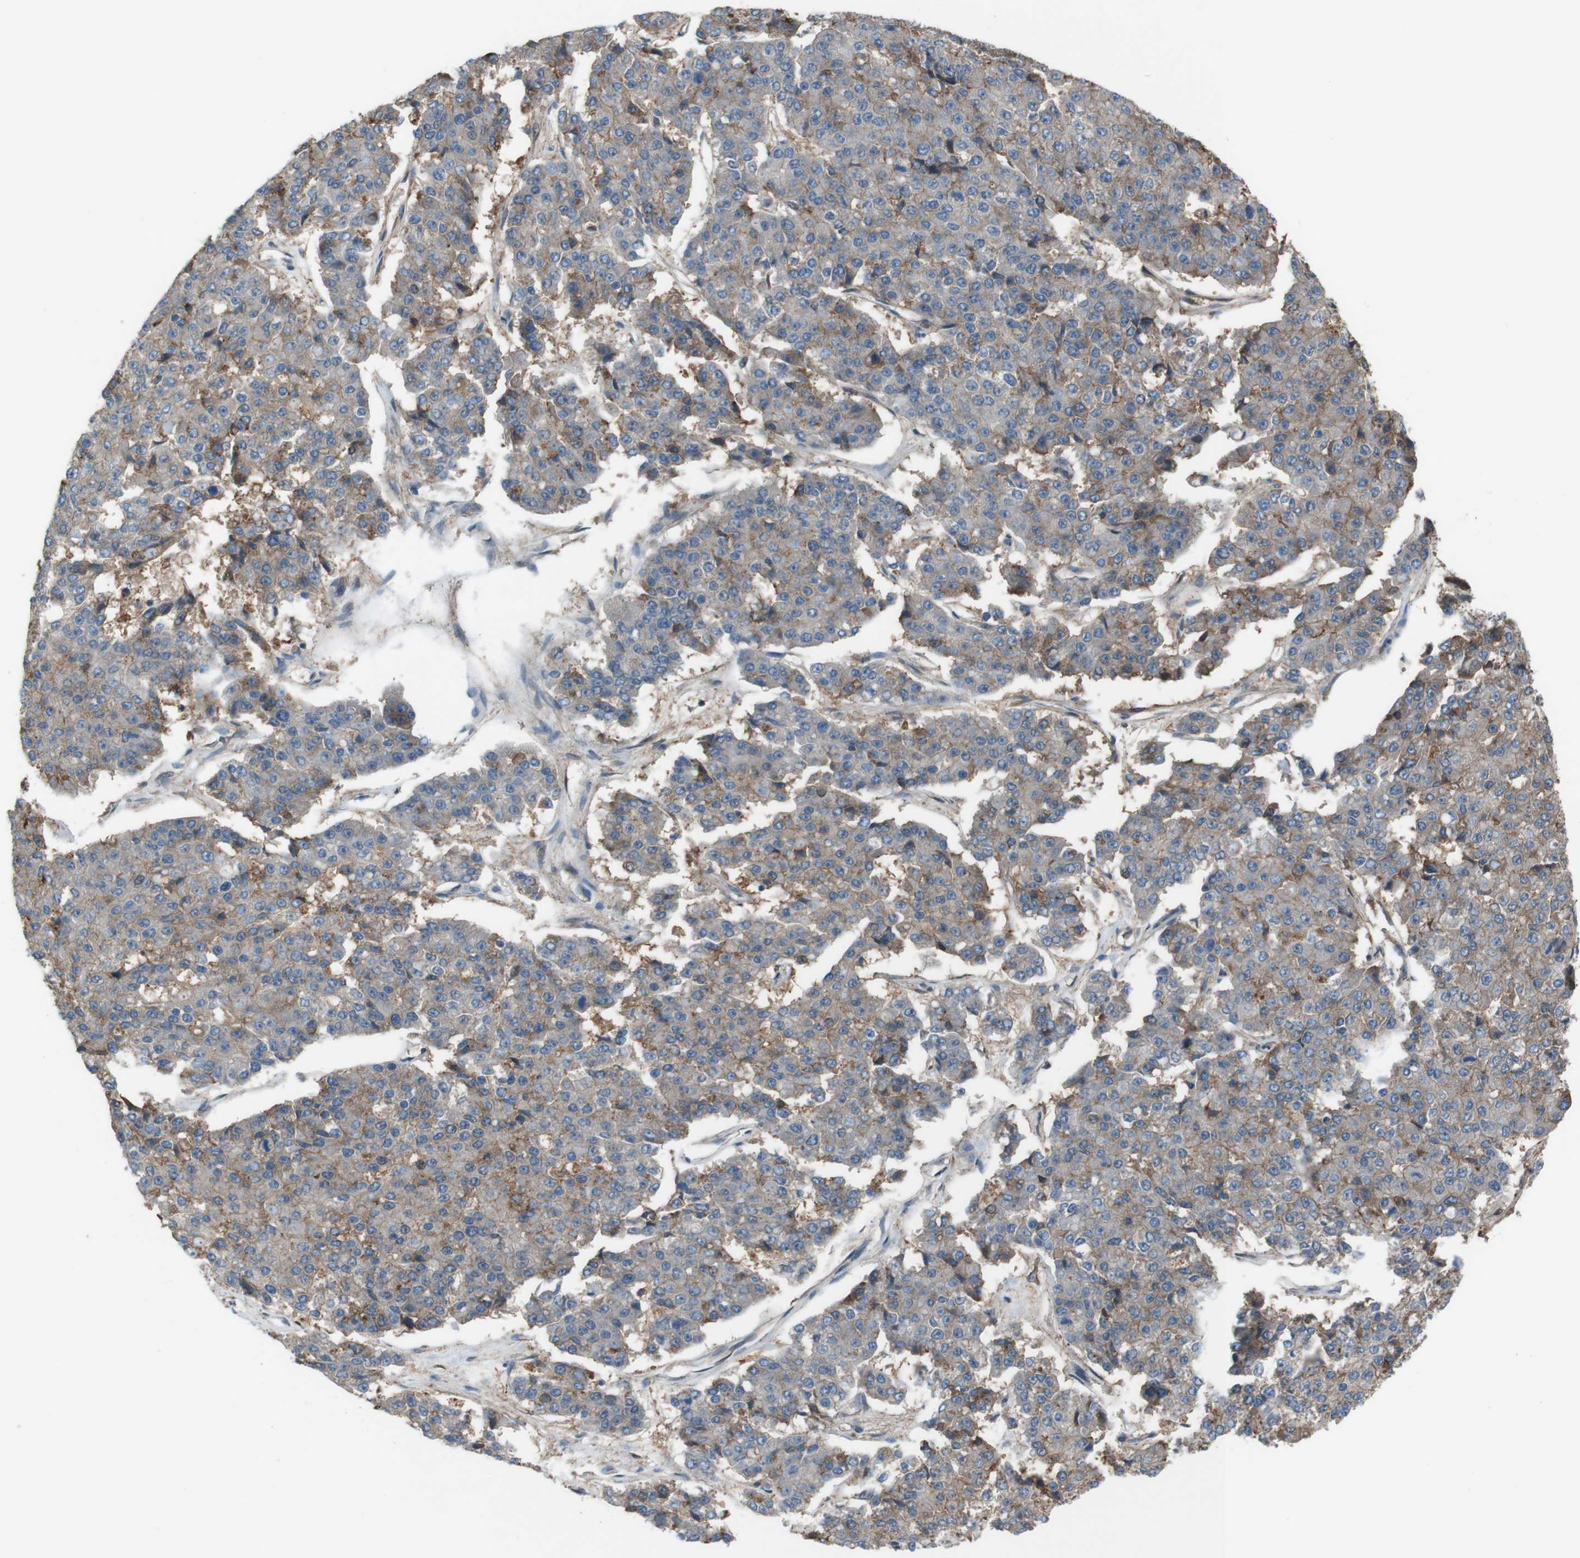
{"staining": {"intensity": "weak", "quantity": "25%-75%", "location": "cytoplasmic/membranous"}, "tissue": "pancreatic cancer", "cell_type": "Tumor cells", "image_type": "cancer", "snomed": [{"axis": "morphology", "description": "Adenocarcinoma, NOS"}, {"axis": "topography", "description": "Pancreas"}], "caption": "Immunohistochemistry (IHC) image of neoplastic tissue: human pancreatic adenocarcinoma stained using immunohistochemistry displays low levels of weak protein expression localized specifically in the cytoplasmic/membranous of tumor cells, appearing as a cytoplasmic/membranous brown color.", "gene": "ATP2B1", "patient": {"sex": "male", "age": 50}}